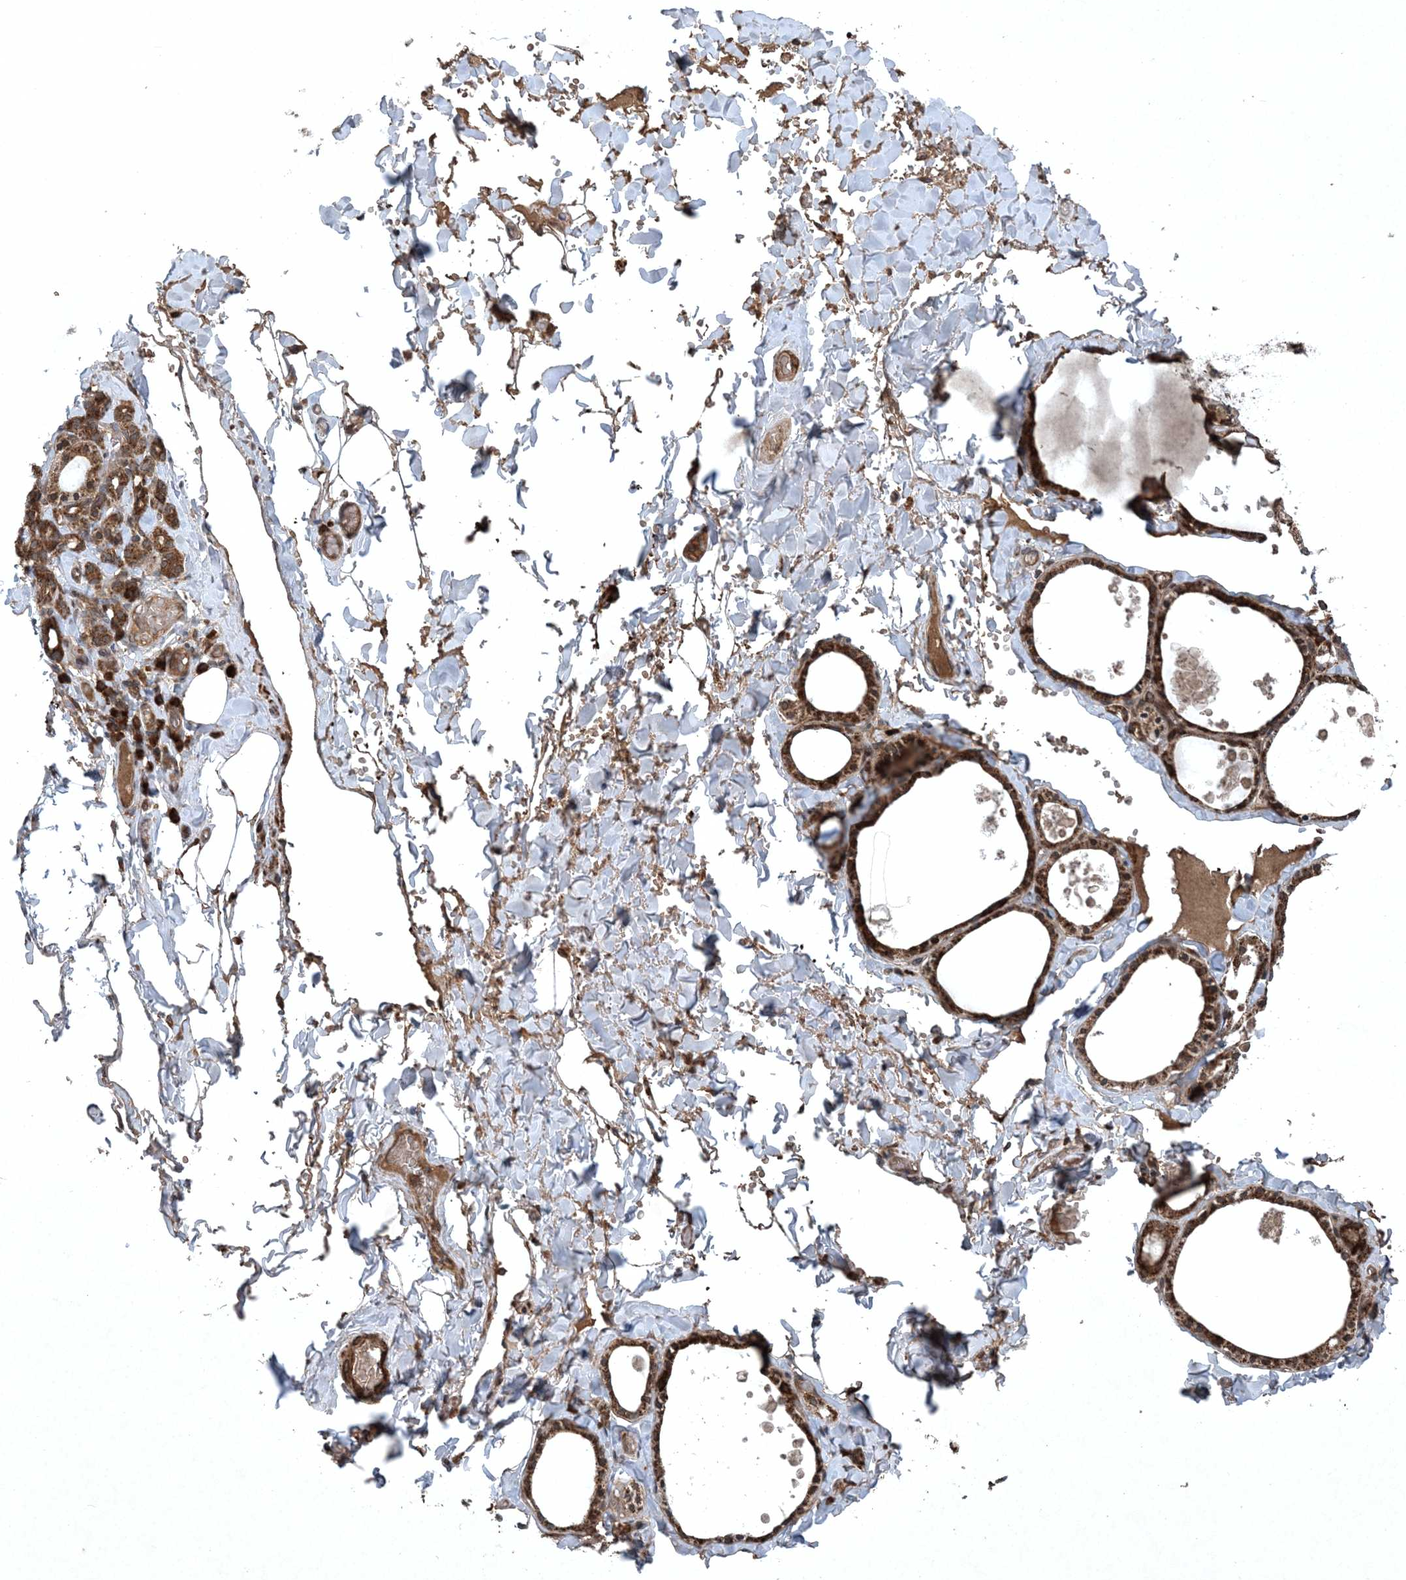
{"staining": {"intensity": "strong", "quantity": ">75%", "location": "cytoplasmic/membranous"}, "tissue": "thyroid gland", "cell_type": "Glandular cells", "image_type": "normal", "snomed": [{"axis": "morphology", "description": "Normal tissue, NOS"}, {"axis": "topography", "description": "Thyroid gland"}], "caption": "The image displays staining of normal thyroid gland, revealing strong cytoplasmic/membranous protein positivity (brown color) within glandular cells.", "gene": "GNG5", "patient": {"sex": "male", "age": 56}}